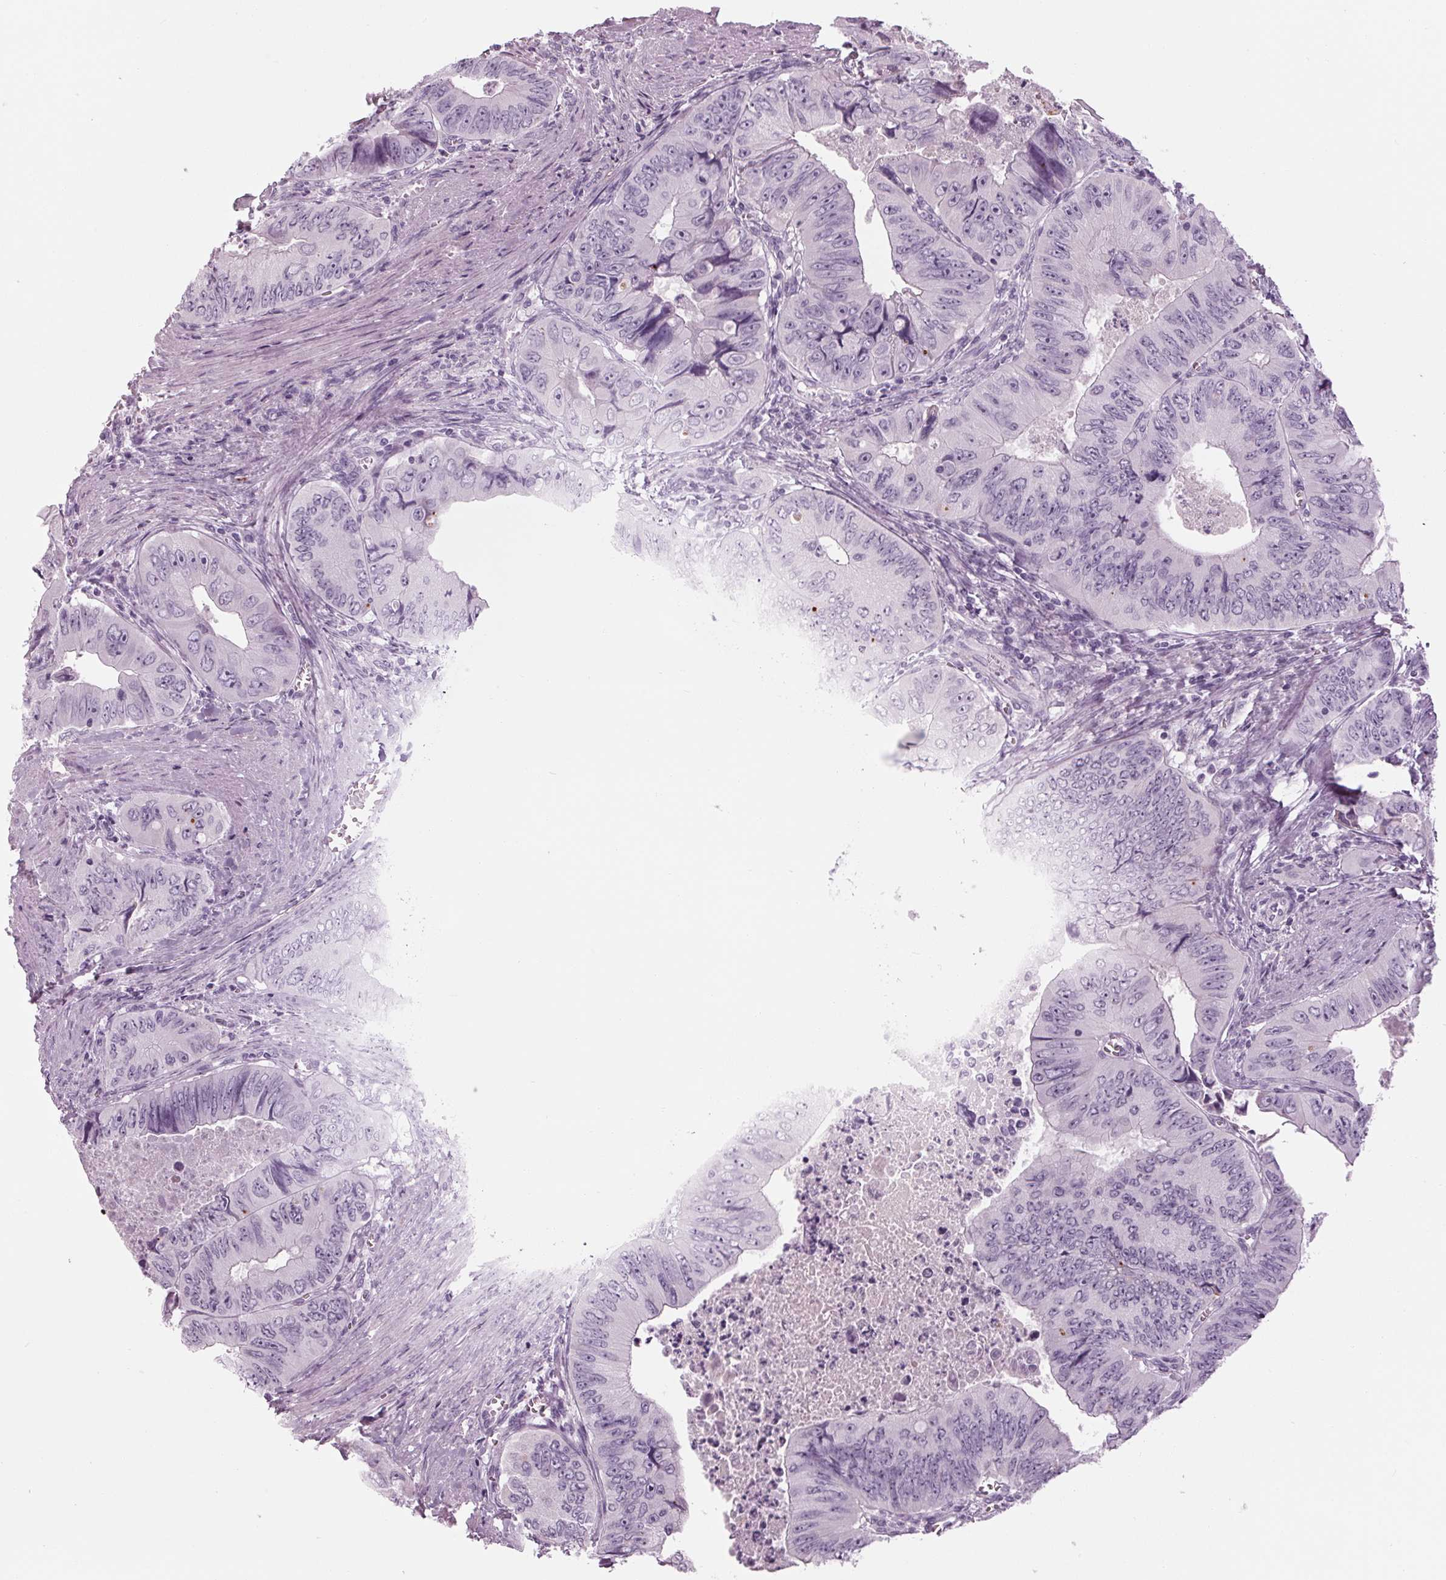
{"staining": {"intensity": "negative", "quantity": "none", "location": "none"}, "tissue": "colorectal cancer", "cell_type": "Tumor cells", "image_type": "cancer", "snomed": [{"axis": "morphology", "description": "Adenocarcinoma, NOS"}, {"axis": "topography", "description": "Colon"}], "caption": "This is an immunohistochemistry (IHC) image of human colorectal cancer (adenocarcinoma). There is no positivity in tumor cells.", "gene": "CYP3A43", "patient": {"sex": "female", "age": 84}}